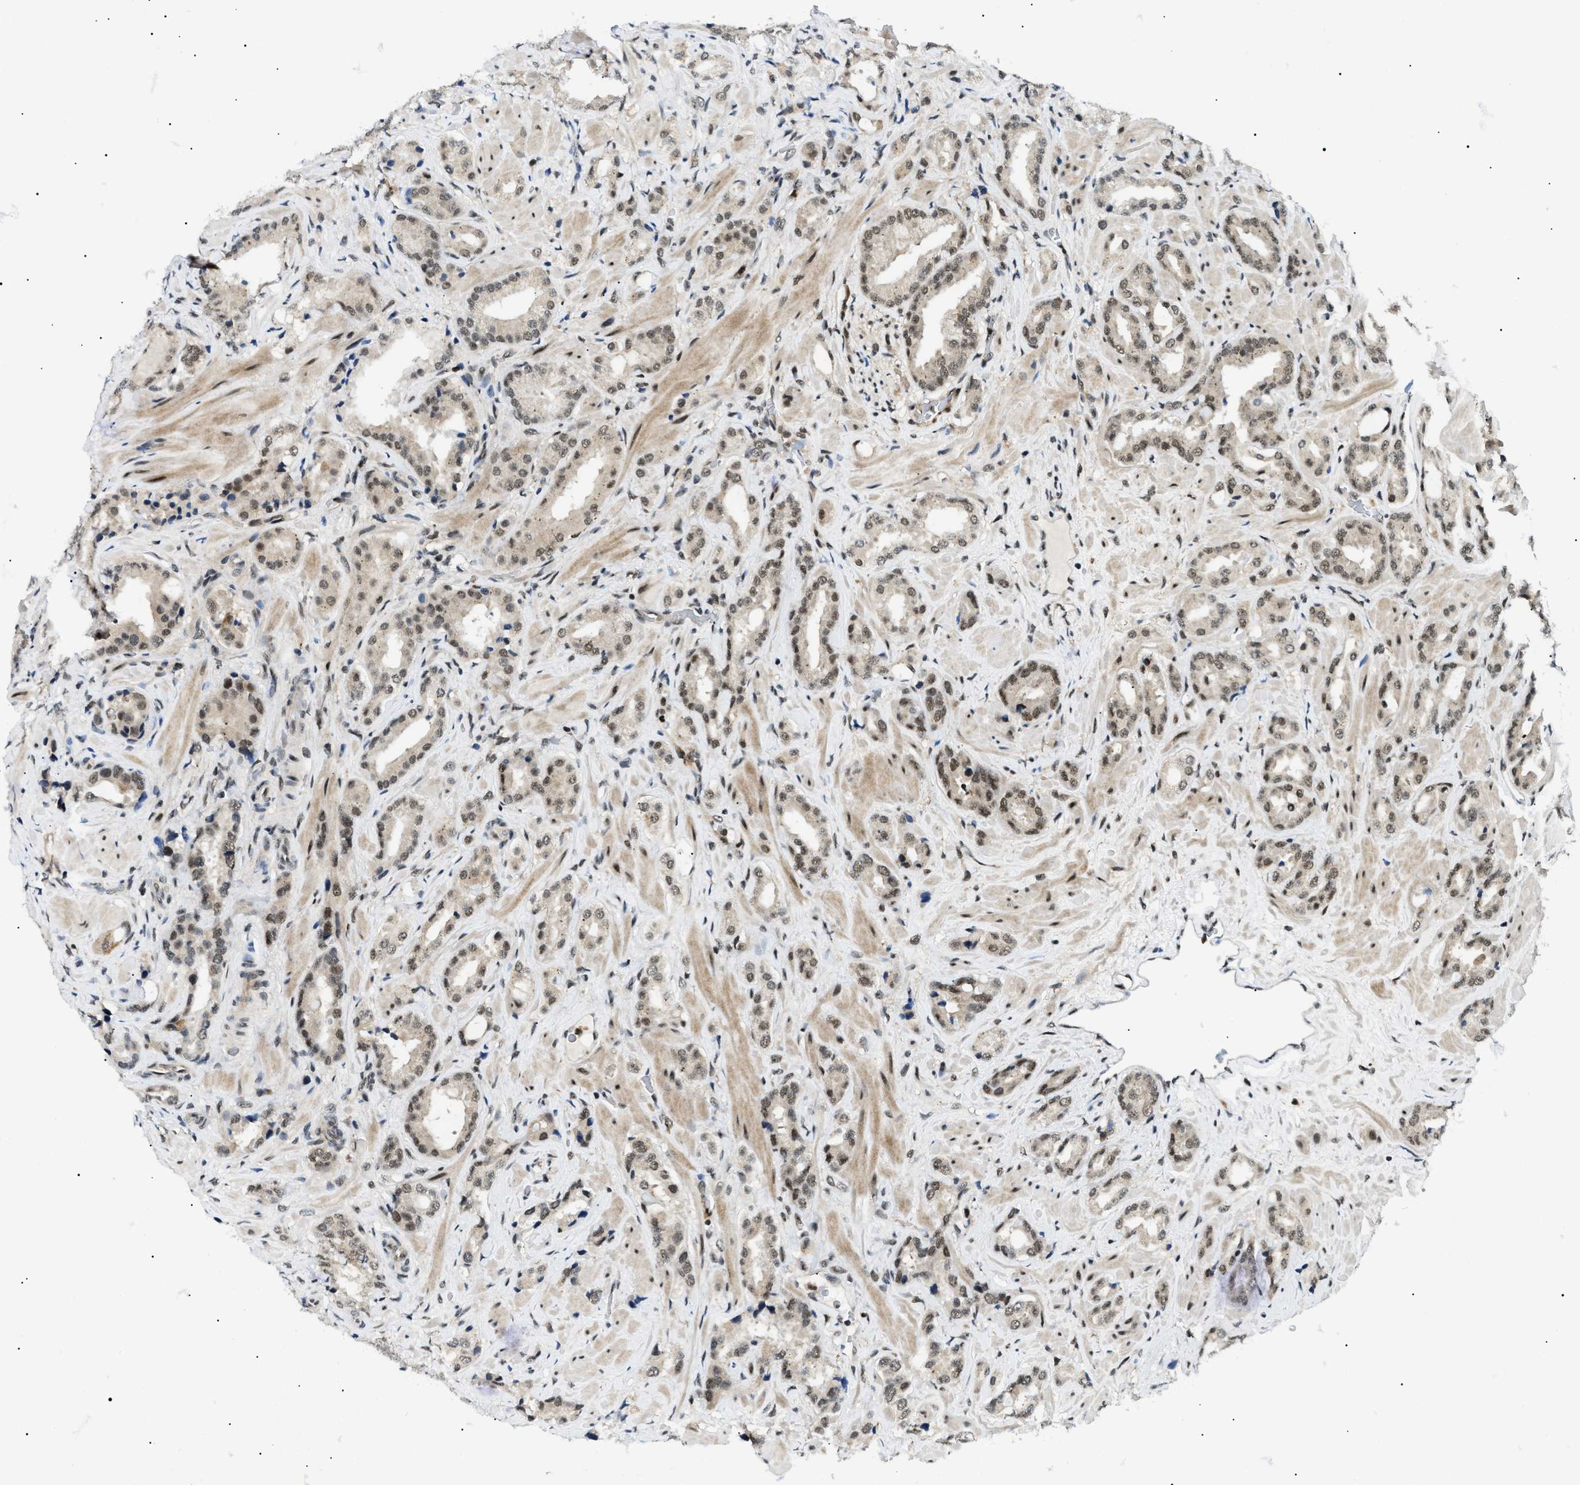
{"staining": {"intensity": "moderate", "quantity": ">75%", "location": "cytoplasmic/membranous,nuclear"}, "tissue": "prostate cancer", "cell_type": "Tumor cells", "image_type": "cancer", "snomed": [{"axis": "morphology", "description": "Adenocarcinoma, High grade"}, {"axis": "topography", "description": "Prostate"}], "caption": "Immunohistochemistry (IHC) (DAB (3,3'-diaminobenzidine)) staining of human adenocarcinoma (high-grade) (prostate) exhibits moderate cytoplasmic/membranous and nuclear protein staining in about >75% of tumor cells. (DAB IHC with brightfield microscopy, high magnification).", "gene": "RBM15", "patient": {"sex": "male", "age": 64}}